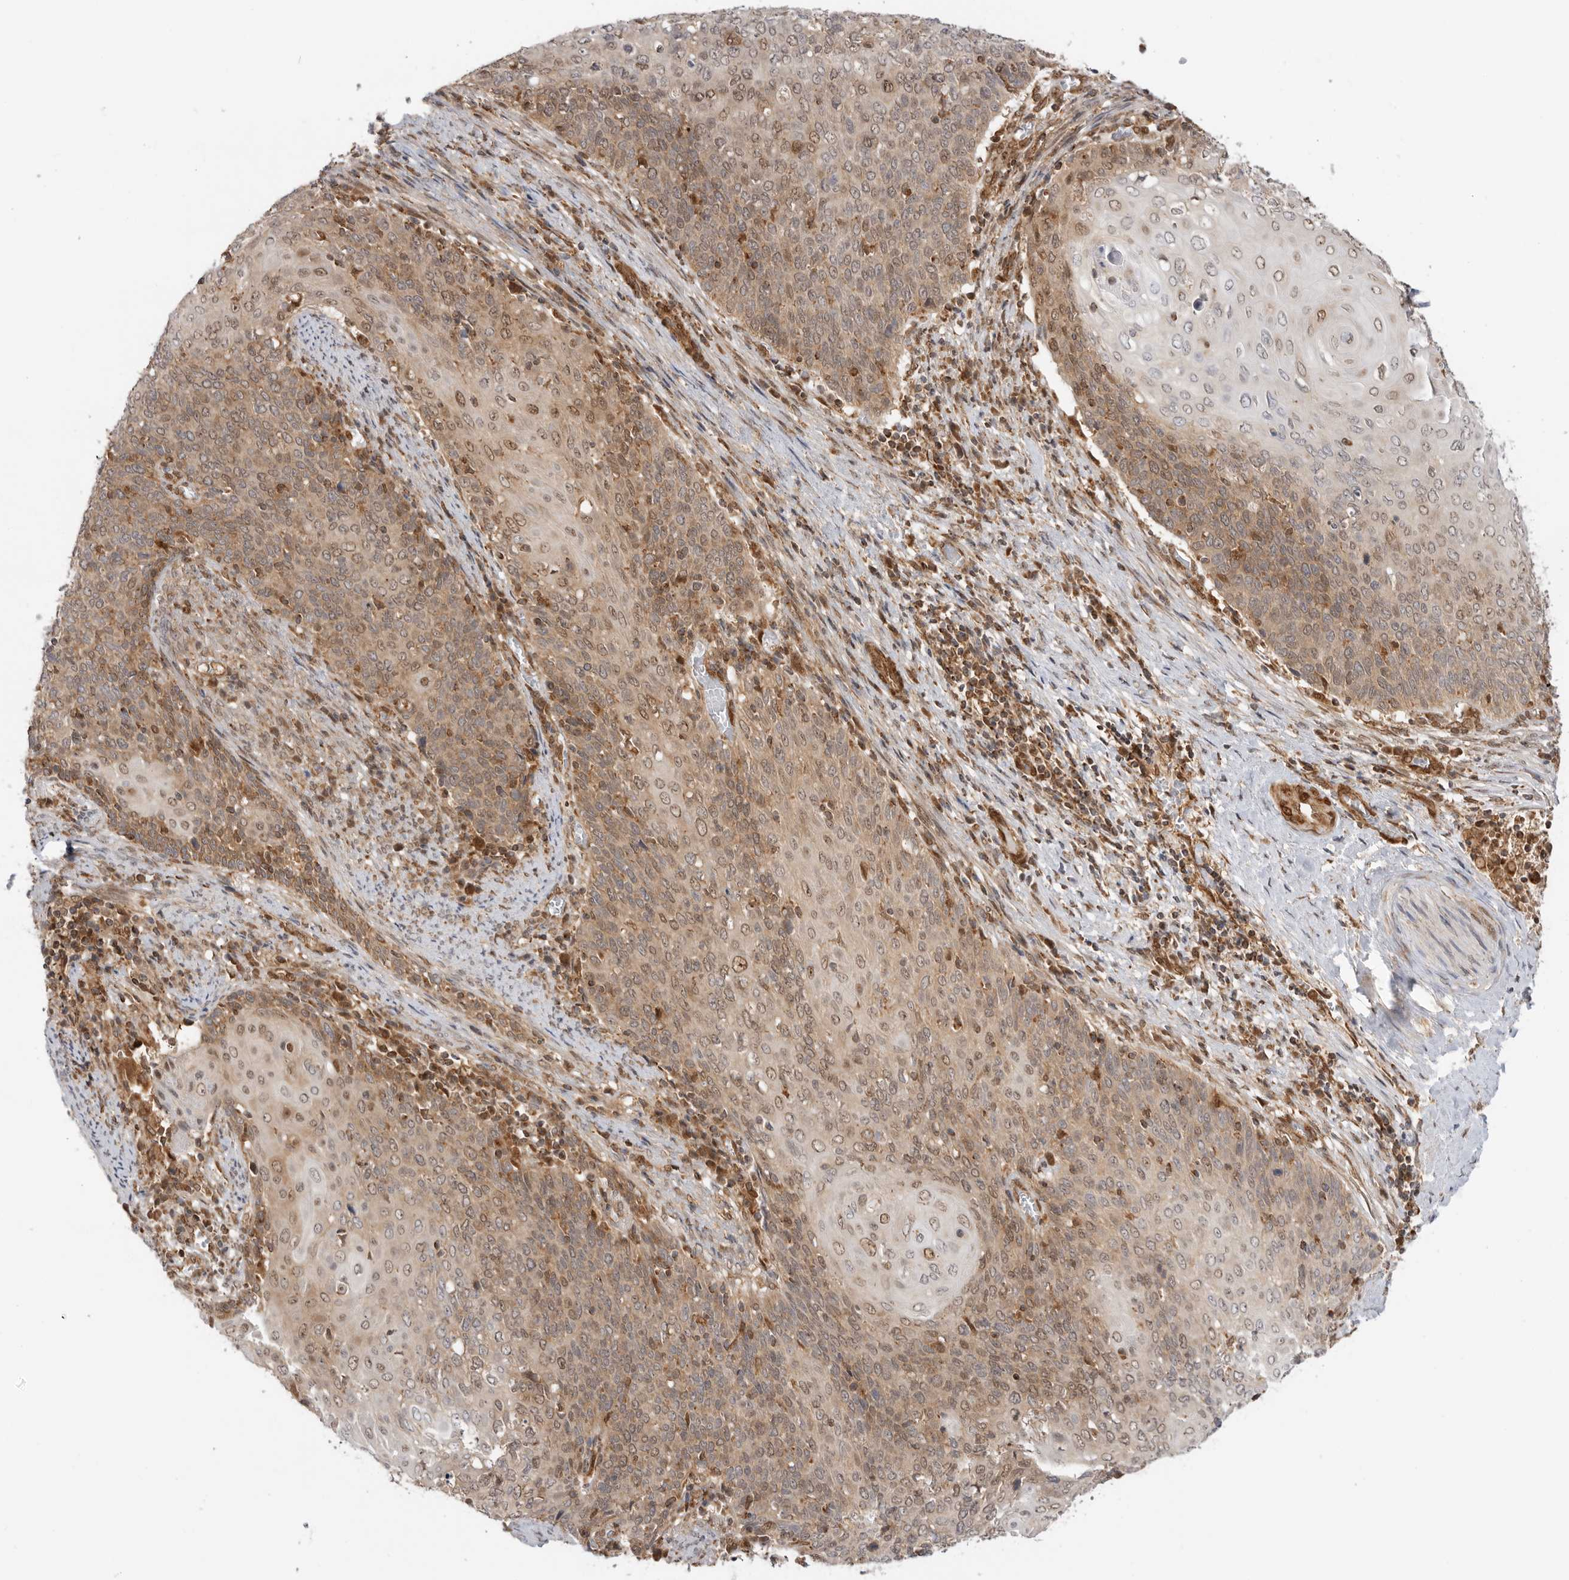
{"staining": {"intensity": "weak", "quantity": "25%-75%", "location": "cytoplasmic/membranous,nuclear"}, "tissue": "cervical cancer", "cell_type": "Tumor cells", "image_type": "cancer", "snomed": [{"axis": "morphology", "description": "Squamous cell carcinoma, NOS"}, {"axis": "topography", "description": "Cervix"}], "caption": "High-magnification brightfield microscopy of cervical cancer (squamous cell carcinoma) stained with DAB (3,3'-diaminobenzidine) (brown) and counterstained with hematoxylin (blue). tumor cells exhibit weak cytoplasmic/membranous and nuclear staining is seen in about25%-75% of cells. (brown staining indicates protein expression, while blue staining denotes nuclei).", "gene": "DCAF8", "patient": {"sex": "female", "age": 39}}